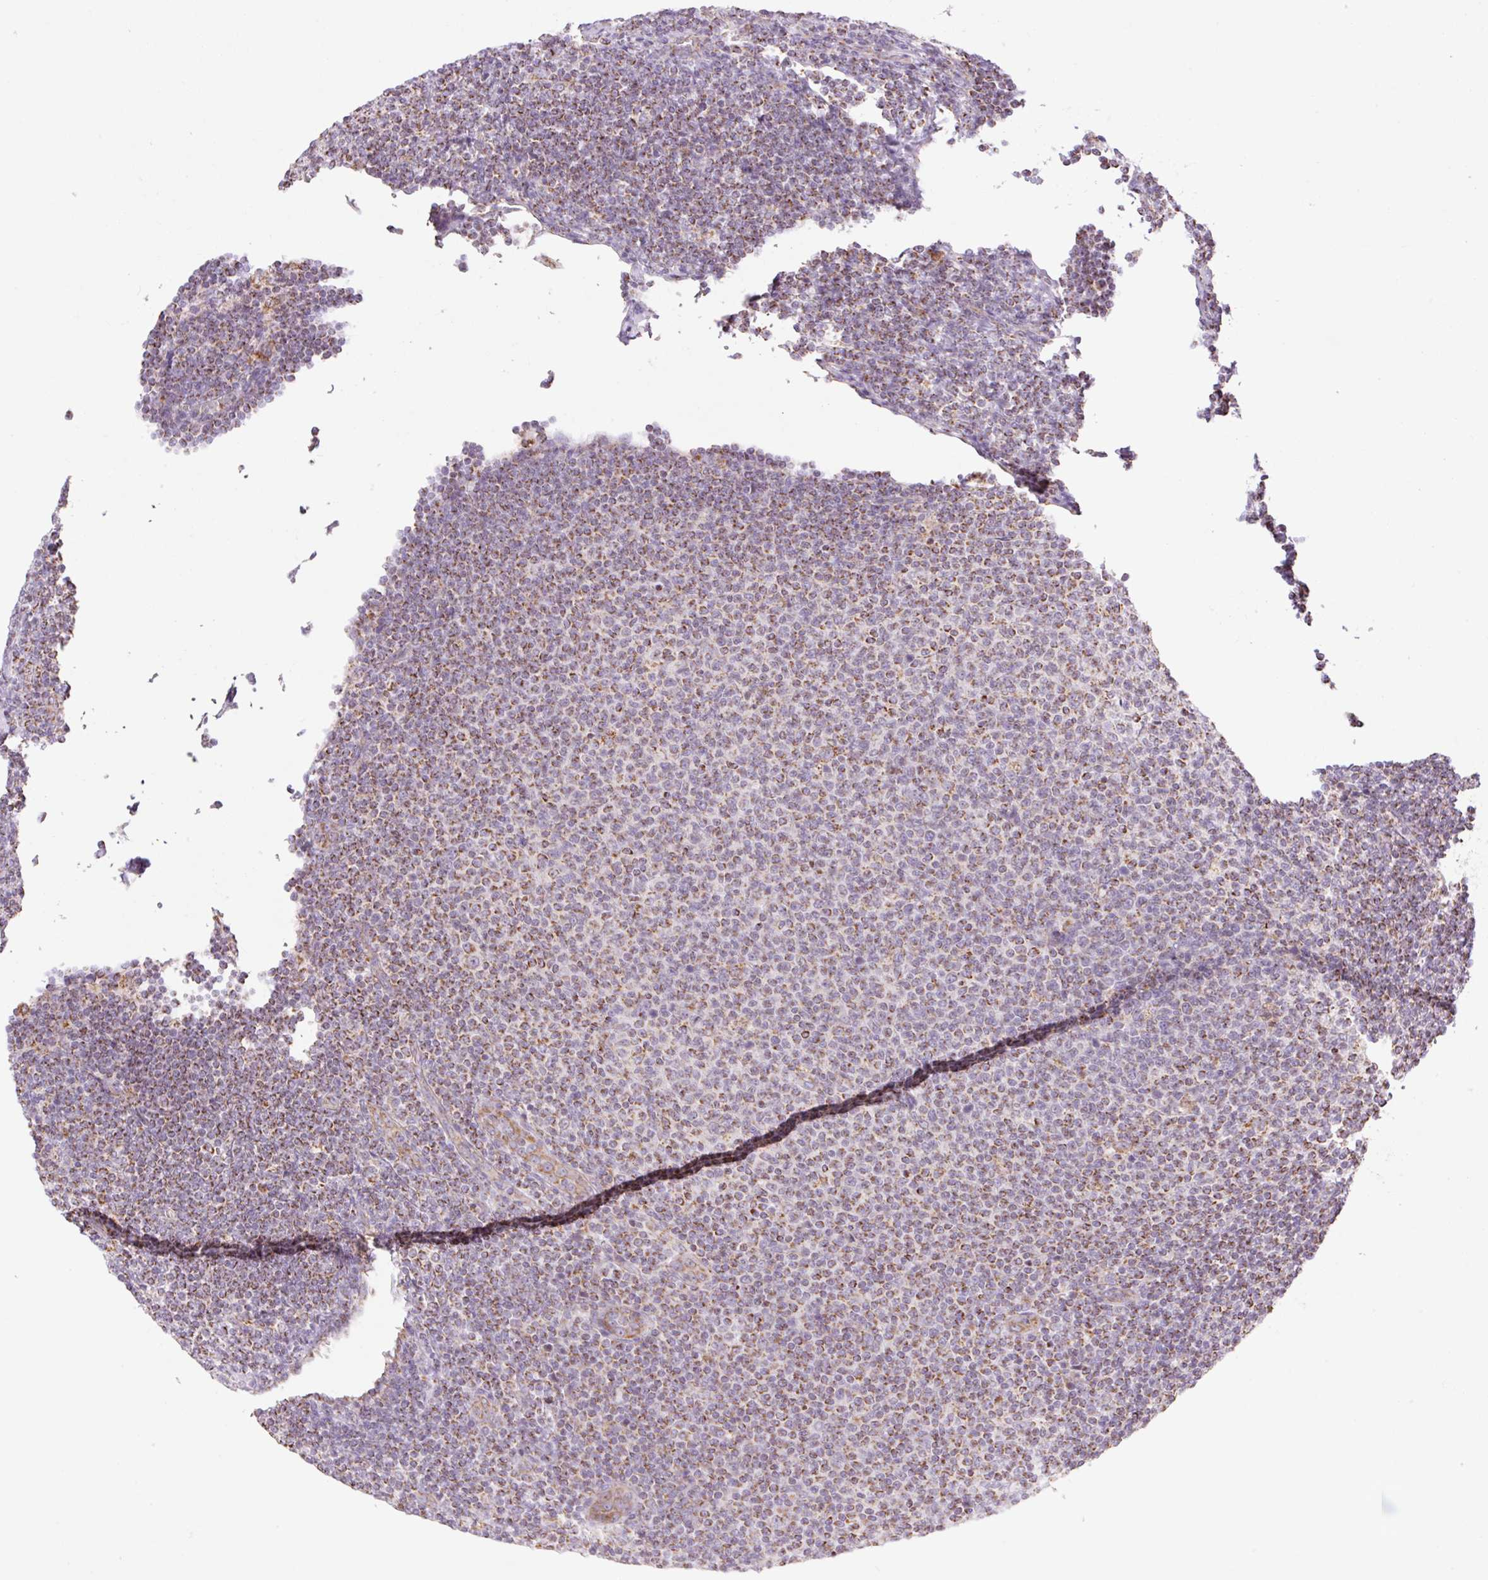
{"staining": {"intensity": "moderate", "quantity": ">75%", "location": "cytoplasmic/membranous"}, "tissue": "lymphoma", "cell_type": "Tumor cells", "image_type": "cancer", "snomed": [{"axis": "morphology", "description": "Malignant lymphoma, non-Hodgkin's type, Low grade"}, {"axis": "topography", "description": "Lymph node"}], "caption": "Tumor cells exhibit medium levels of moderate cytoplasmic/membranous staining in about >75% of cells in human malignant lymphoma, non-Hodgkin's type (low-grade).", "gene": "GOSR2", "patient": {"sex": "male", "age": 66}}